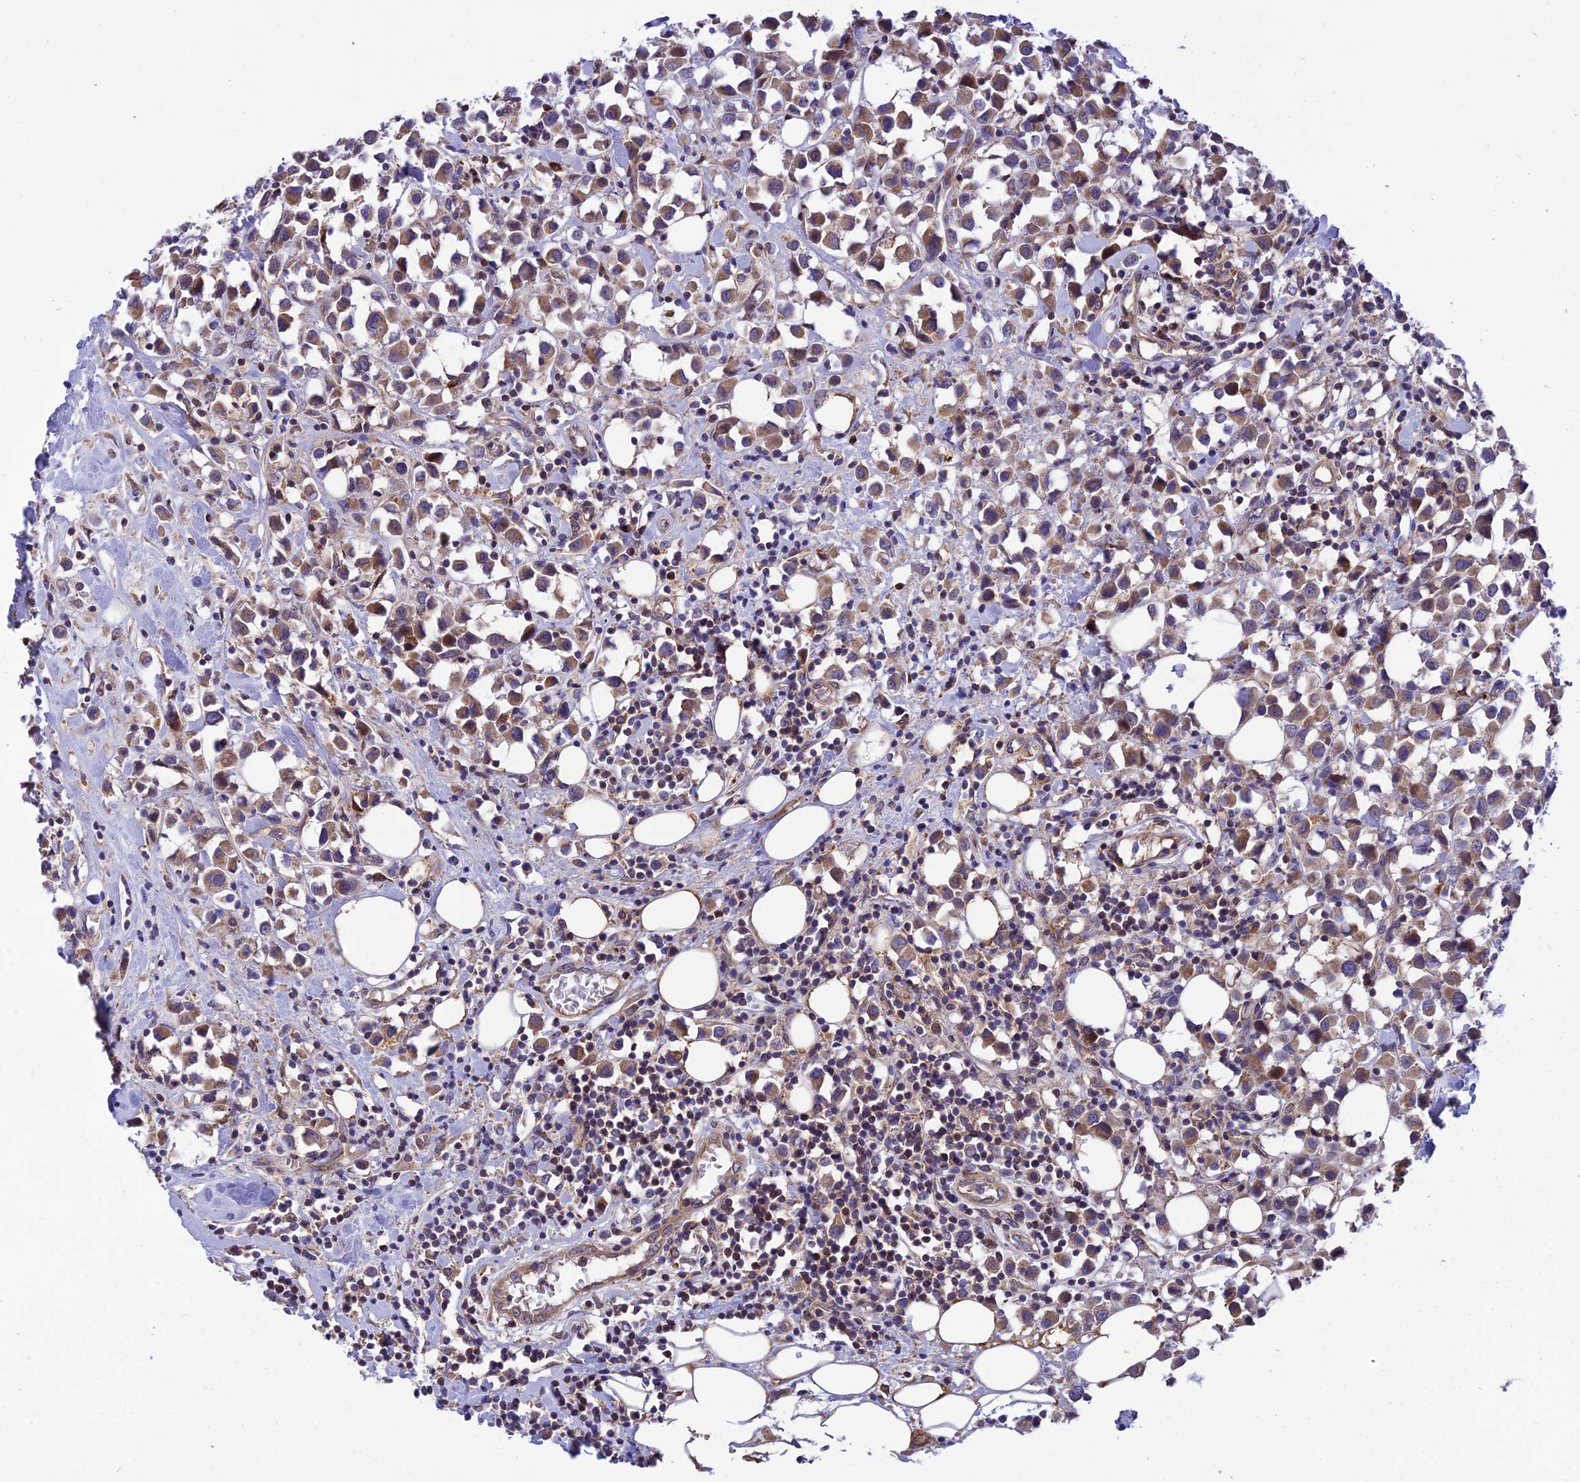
{"staining": {"intensity": "moderate", "quantity": ">75%", "location": "cytoplasmic/membranous"}, "tissue": "breast cancer", "cell_type": "Tumor cells", "image_type": "cancer", "snomed": [{"axis": "morphology", "description": "Duct carcinoma"}, {"axis": "topography", "description": "Breast"}], "caption": "Tumor cells demonstrate medium levels of moderate cytoplasmic/membranous expression in about >75% of cells in human intraductal carcinoma (breast).", "gene": "TRIM43B", "patient": {"sex": "female", "age": 61}}